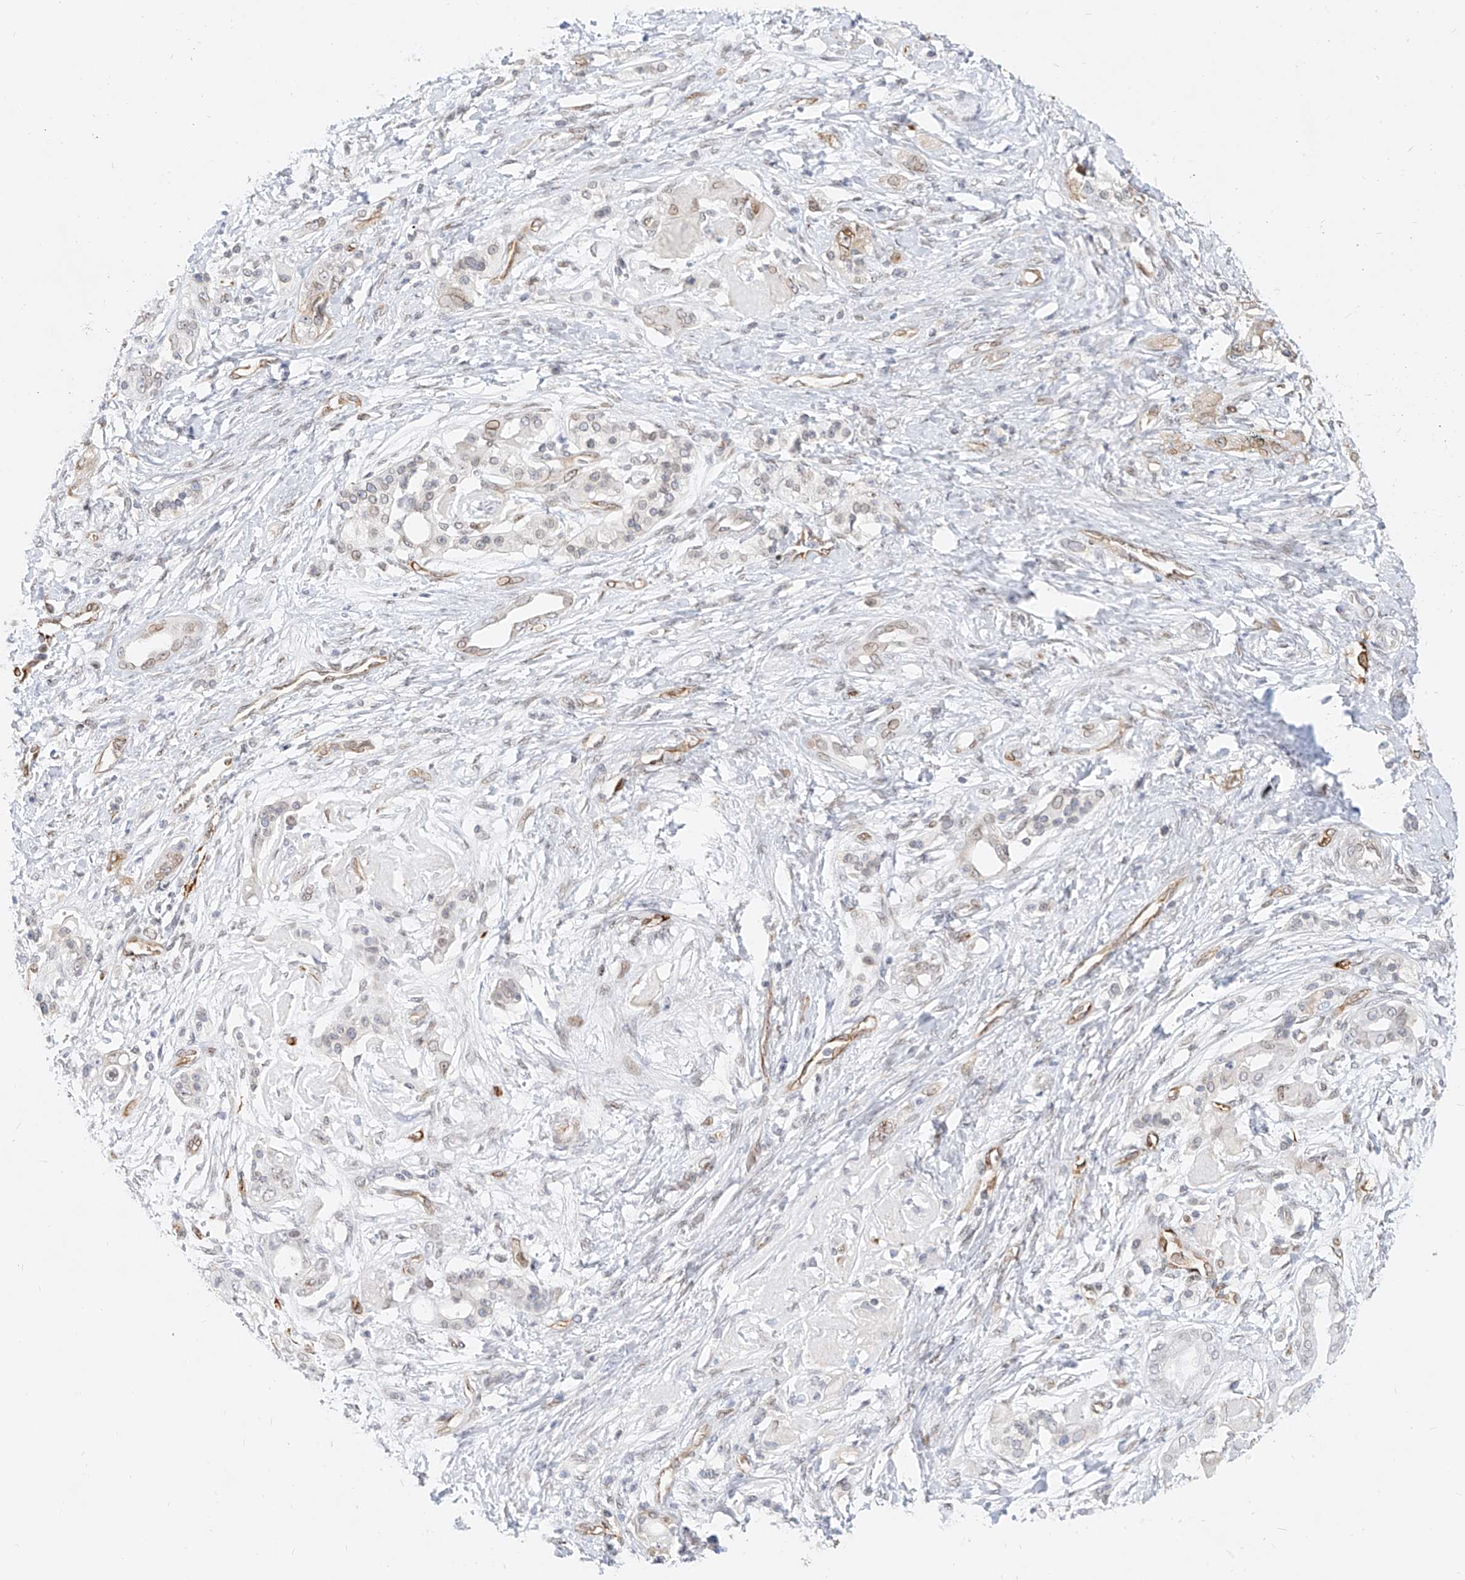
{"staining": {"intensity": "weak", "quantity": "<25%", "location": "nuclear"}, "tissue": "pancreatic cancer", "cell_type": "Tumor cells", "image_type": "cancer", "snomed": [{"axis": "morphology", "description": "Adenocarcinoma, NOS"}, {"axis": "topography", "description": "Pancreas"}], "caption": "The histopathology image reveals no staining of tumor cells in pancreatic cancer (adenocarcinoma).", "gene": "NHSL1", "patient": {"sex": "male", "age": 70}}